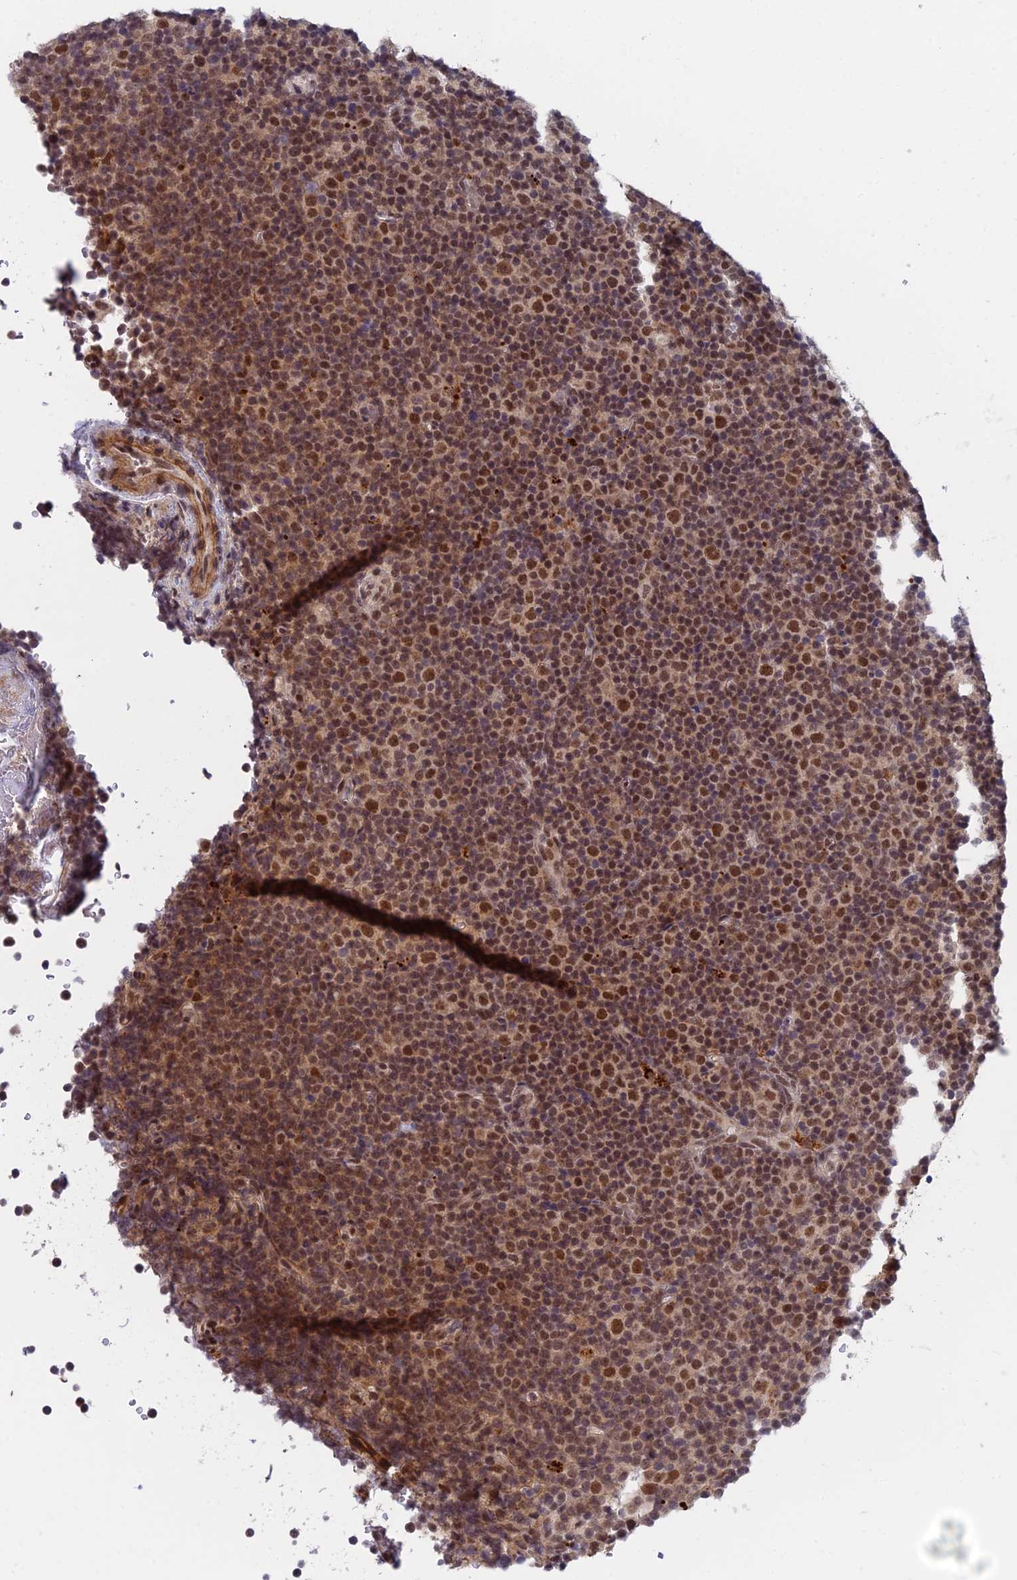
{"staining": {"intensity": "moderate", "quantity": ">75%", "location": "nuclear"}, "tissue": "lymphoma", "cell_type": "Tumor cells", "image_type": "cancer", "snomed": [{"axis": "morphology", "description": "Malignant lymphoma, non-Hodgkin's type, Low grade"}, {"axis": "topography", "description": "Lymph node"}], "caption": "Moderate nuclear staining is appreciated in about >75% of tumor cells in low-grade malignant lymphoma, non-Hodgkin's type.", "gene": "NSMCE1", "patient": {"sex": "female", "age": 67}}